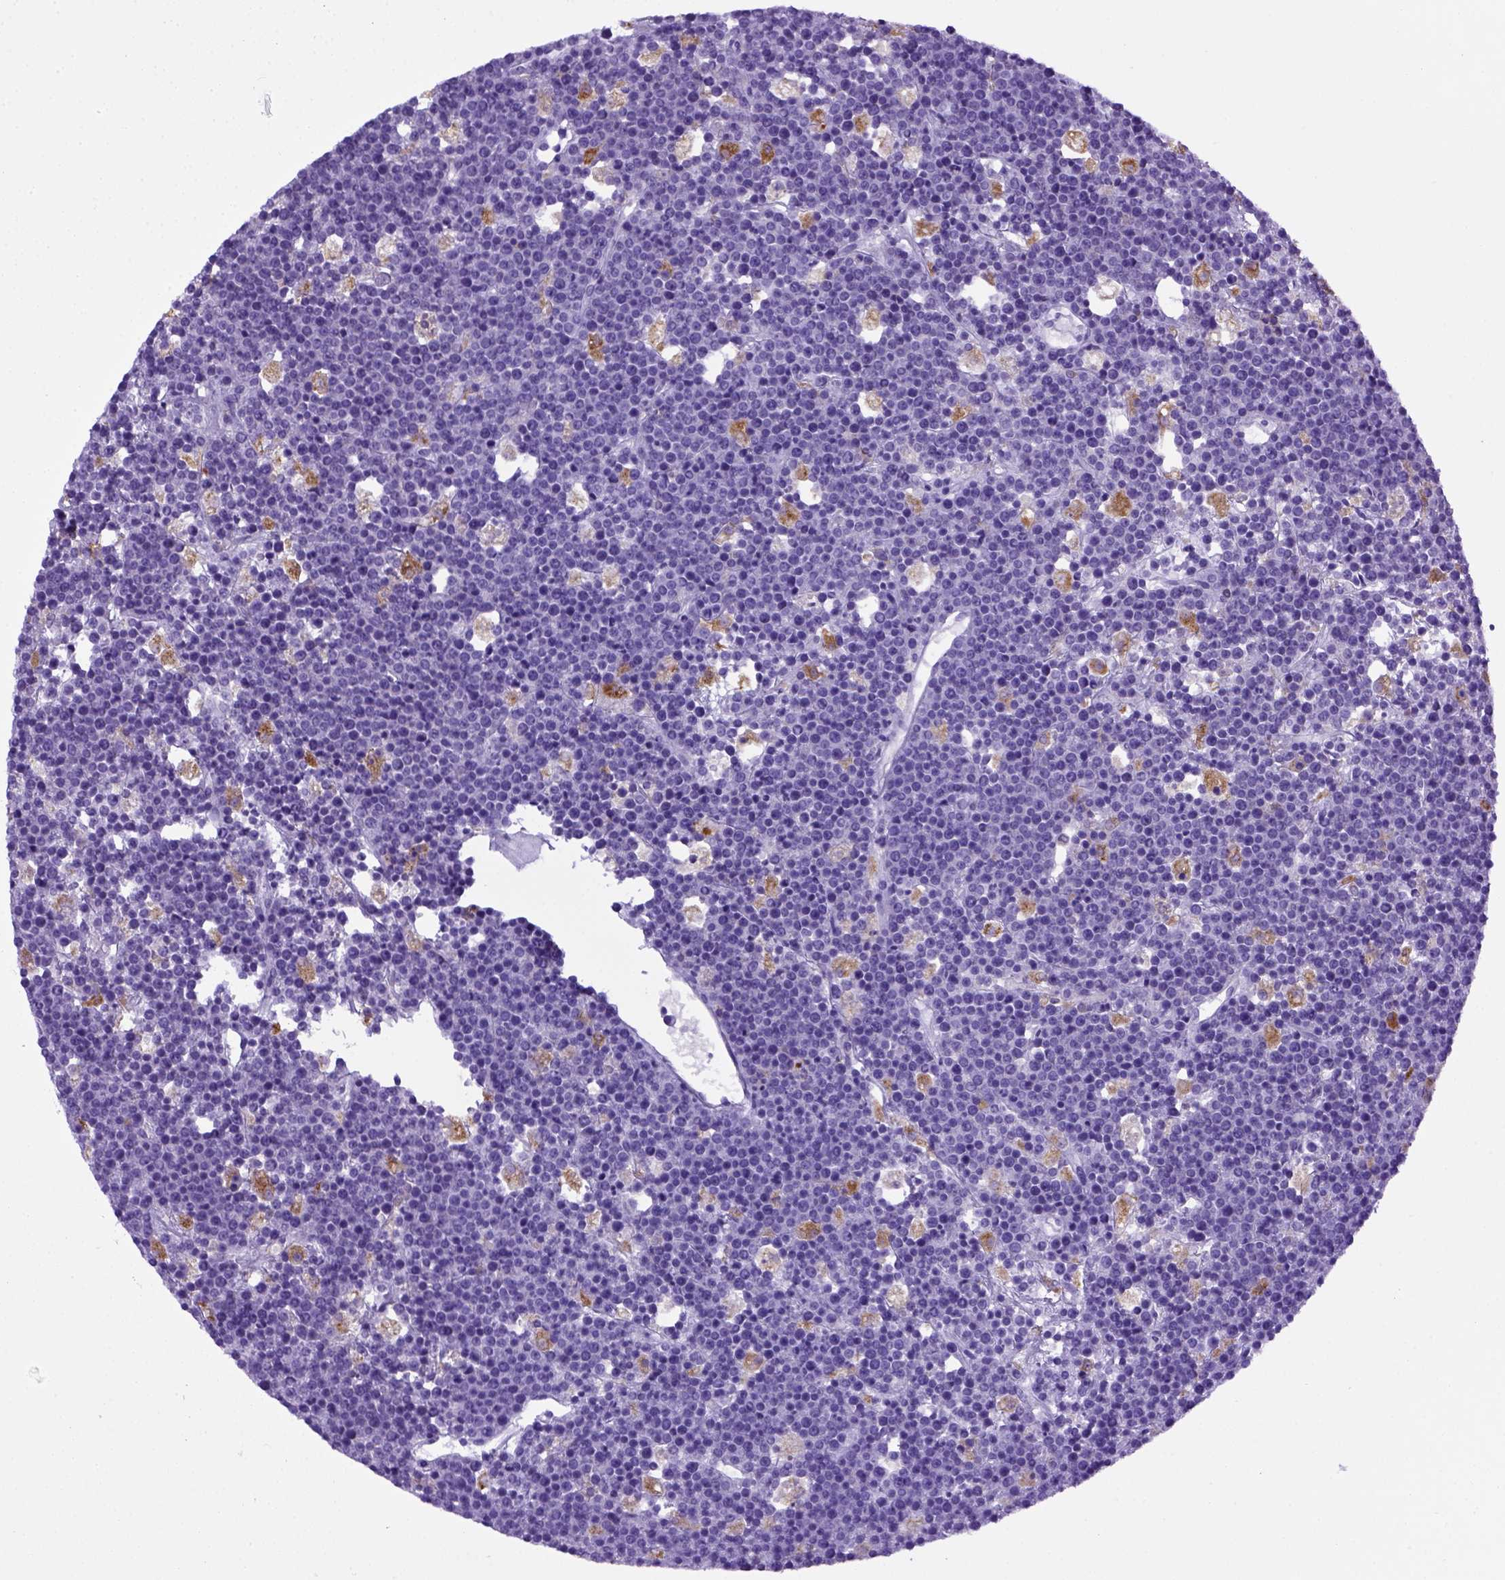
{"staining": {"intensity": "negative", "quantity": "none", "location": "none"}, "tissue": "lymphoma", "cell_type": "Tumor cells", "image_type": "cancer", "snomed": [{"axis": "morphology", "description": "Malignant lymphoma, non-Hodgkin's type, High grade"}, {"axis": "topography", "description": "Ovary"}], "caption": "Lymphoma was stained to show a protein in brown. There is no significant positivity in tumor cells.", "gene": "CD68", "patient": {"sex": "female", "age": 56}}